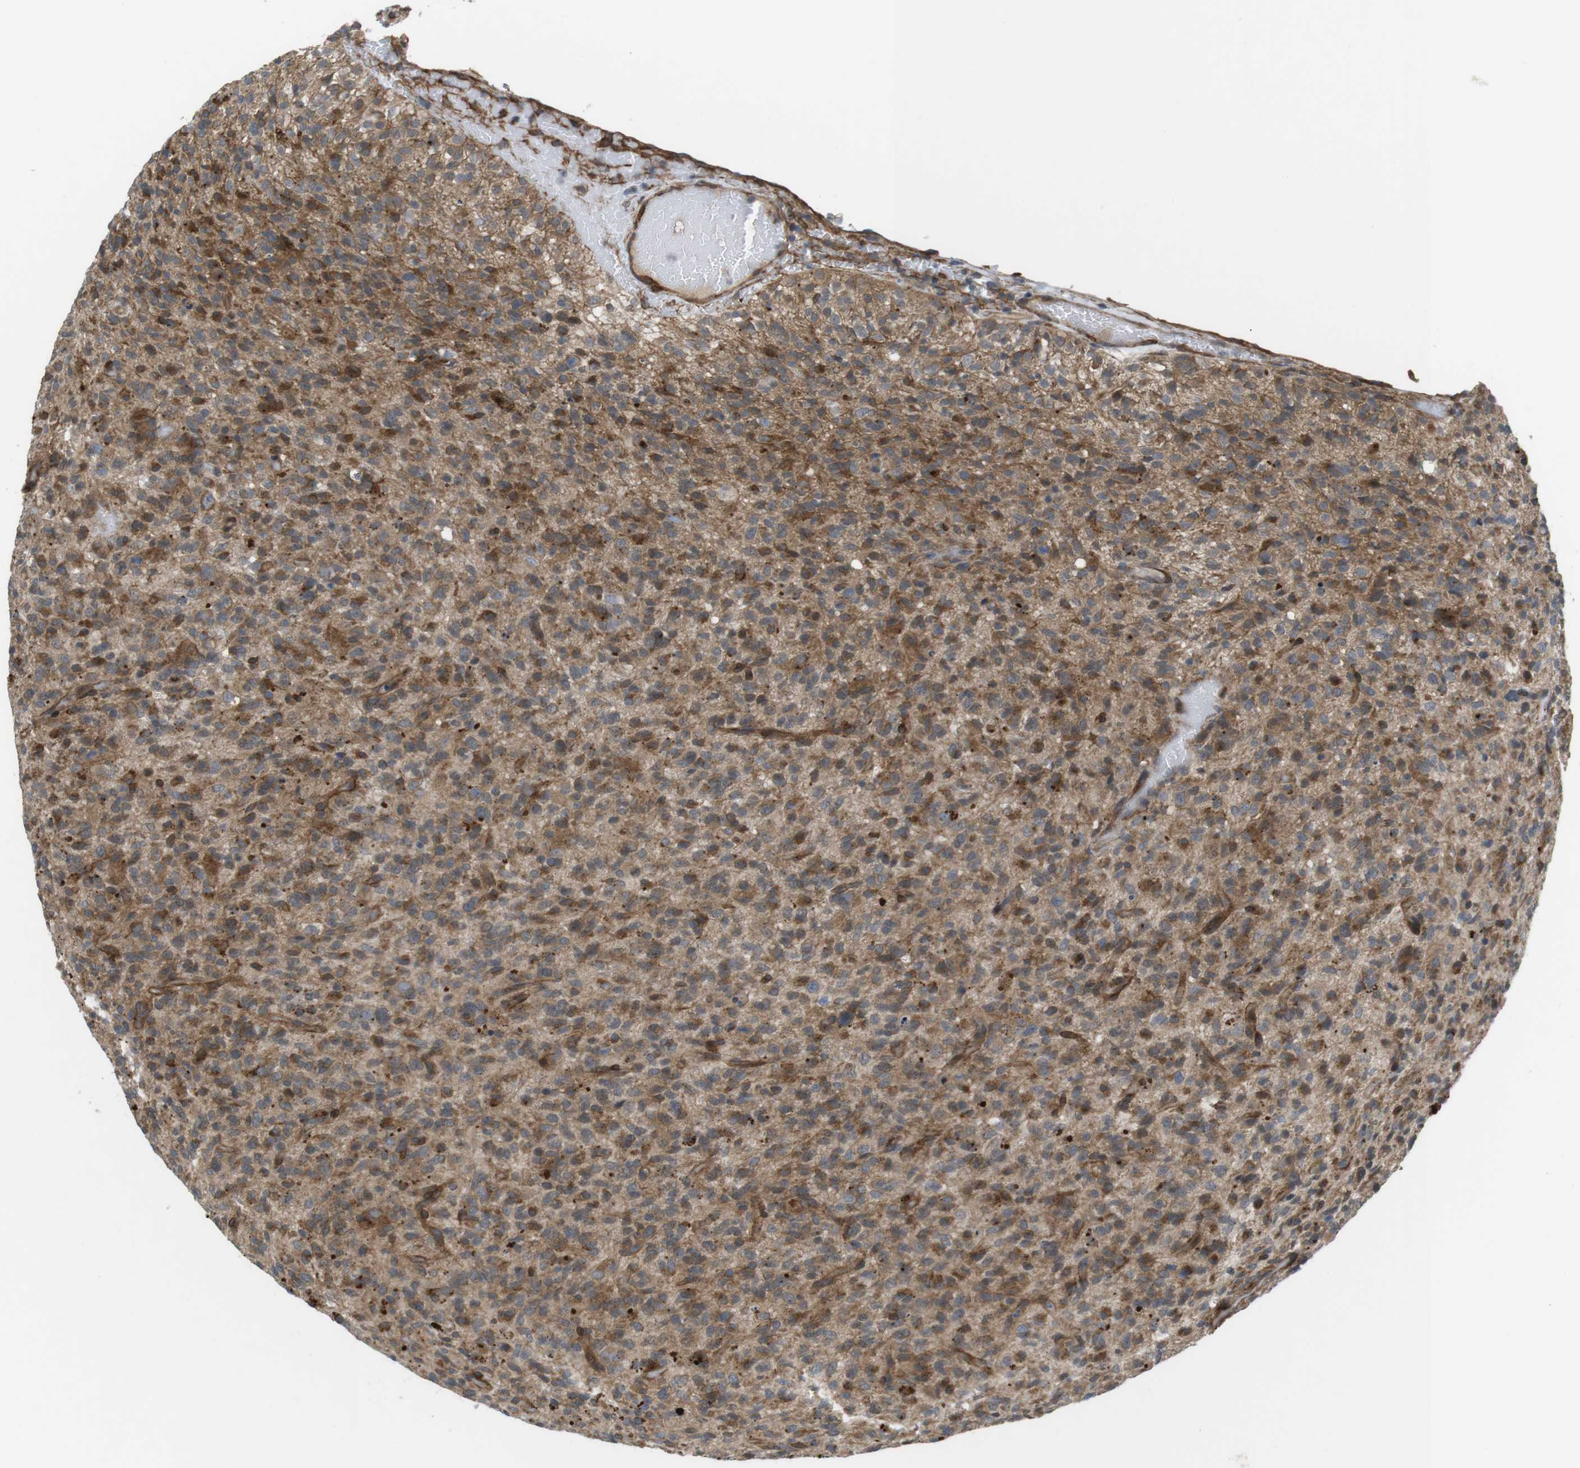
{"staining": {"intensity": "moderate", "quantity": ">75%", "location": "cytoplasmic/membranous"}, "tissue": "glioma", "cell_type": "Tumor cells", "image_type": "cancer", "snomed": [{"axis": "morphology", "description": "Glioma, malignant, High grade"}, {"axis": "topography", "description": "Brain"}], "caption": "The immunohistochemical stain highlights moderate cytoplasmic/membranous staining in tumor cells of glioma tissue.", "gene": "KANK2", "patient": {"sex": "male", "age": 71}}